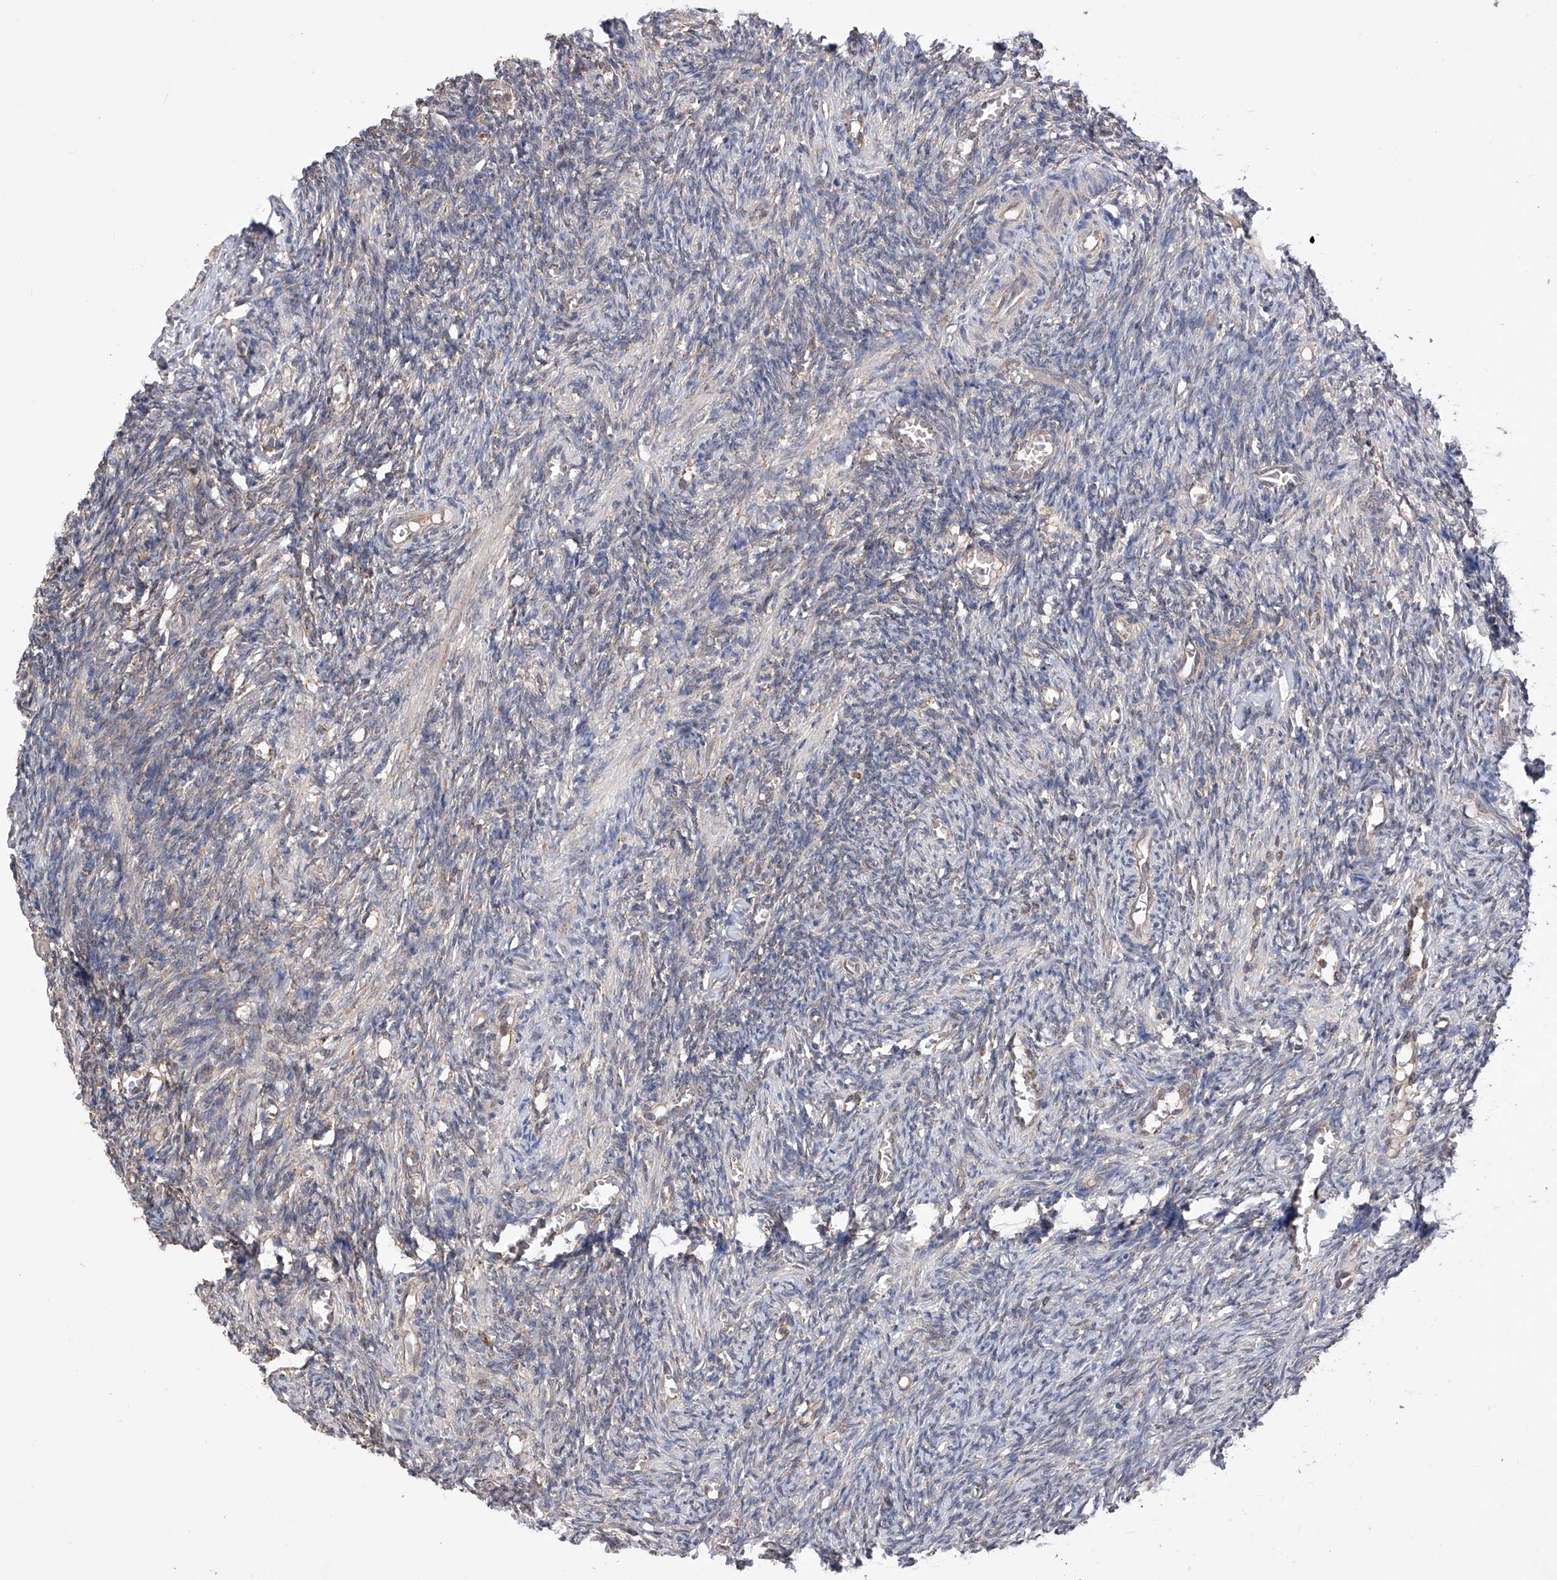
{"staining": {"intensity": "moderate", "quantity": ">75%", "location": "cytoplasmic/membranous"}, "tissue": "ovary", "cell_type": "Follicle cells", "image_type": "normal", "snomed": [{"axis": "morphology", "description": "Normal tissue, NOS"}, {"axis": "topography", "description": "Ovary"}], "caption": "The image exhibits a brown stain indicating the presence of a protein in the cytoplasmic/membranous of follicle cells in ovary.", "gene": "SDHAF4", "patient": {"sex": "female", "age": 27}}